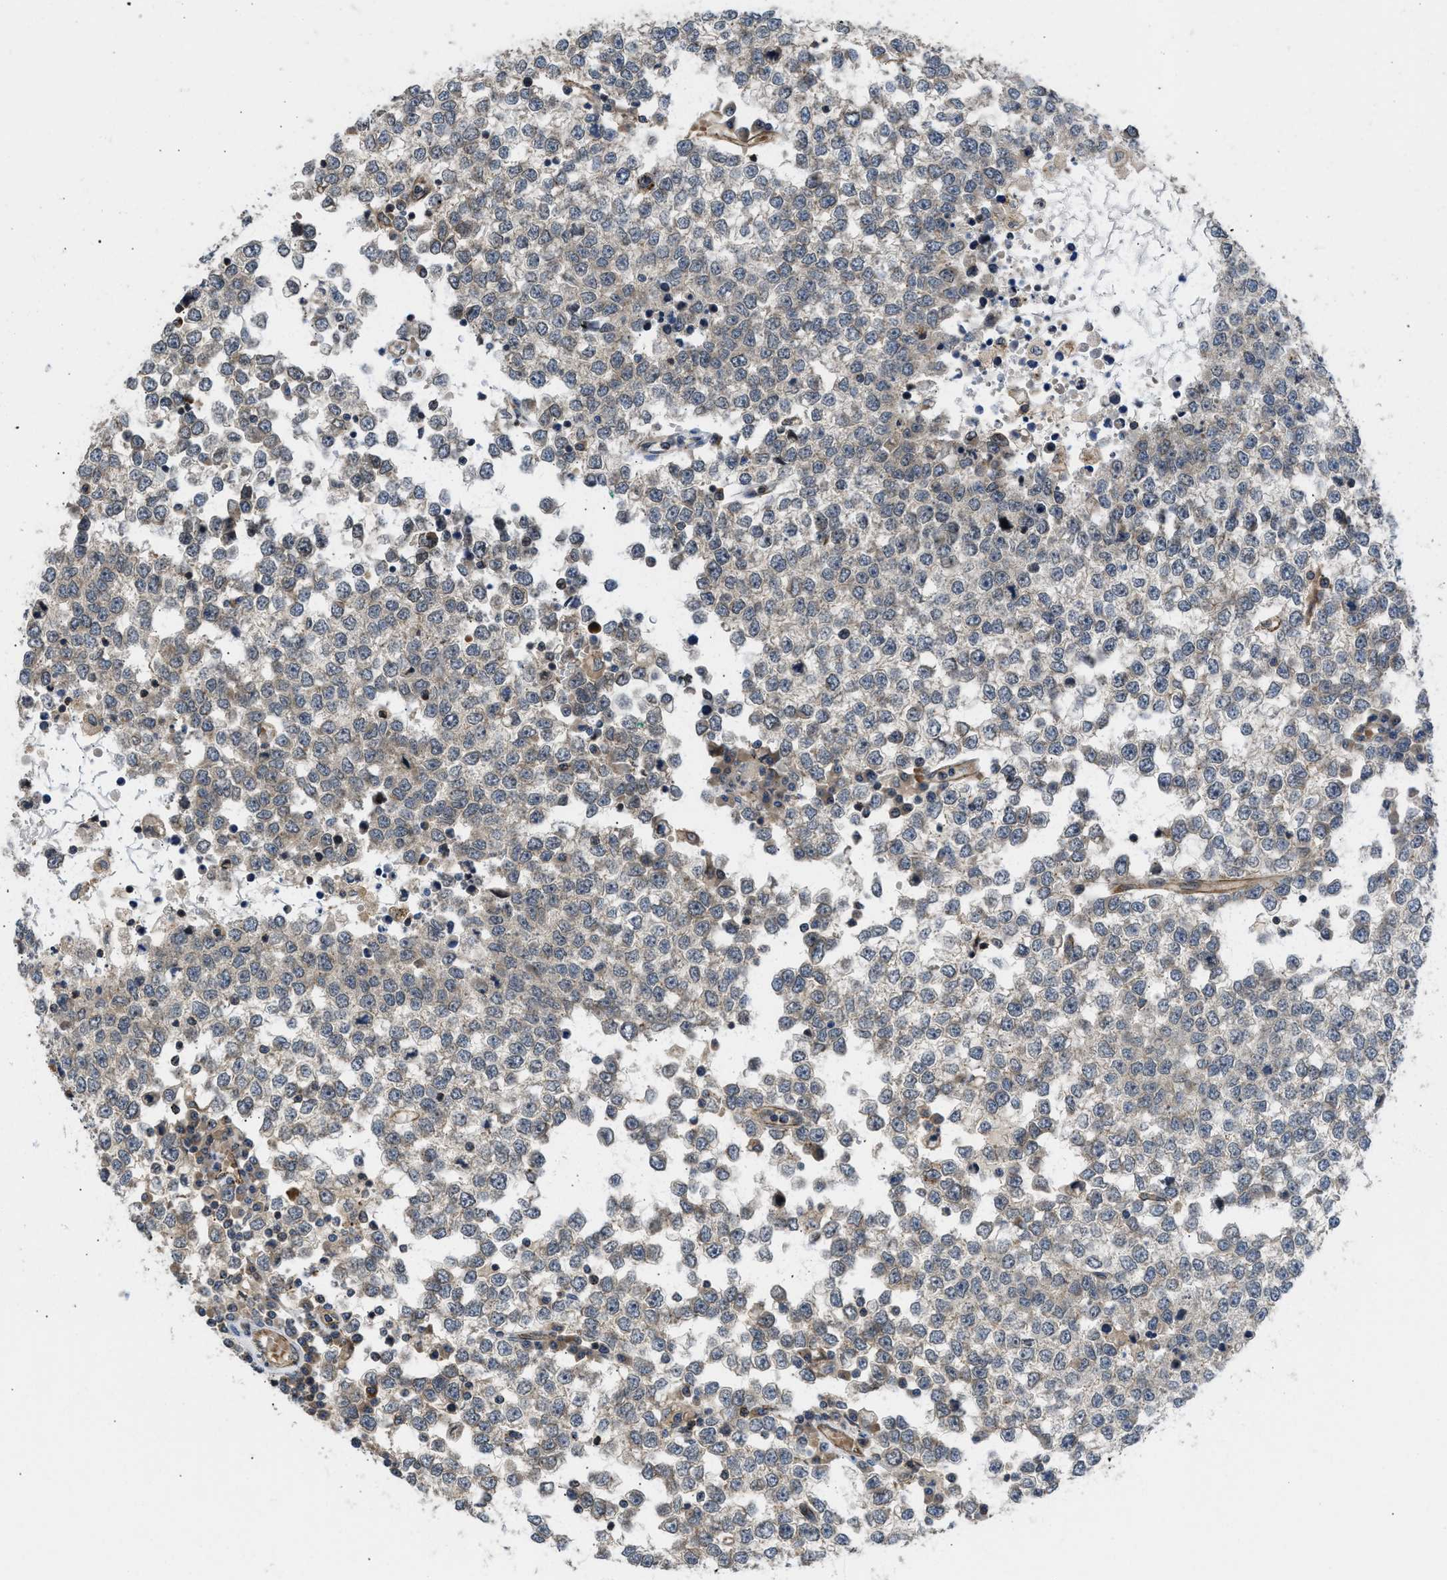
{"staining": {"intensity": "negative", "quantity": "none", "location": "none"}, "tissue": "testis cancer", "cell_type": "Tumor cells", "image_type": "cancer", "snomed": [{"axis": "morphology", "description": "Seminoma, NOS"}, {"axis": "topography", "description": "Testis"}], "caption": "Immunohistochemistry (IHC) image of neoplastic tissue: seminoma (testis) stained with DAB (3,3'-diaminobenzidine) reveals no significant protein expression in tumor cells.", "gene": "GPATCH2L", "patient": {"sex": "male", "age": 65}}